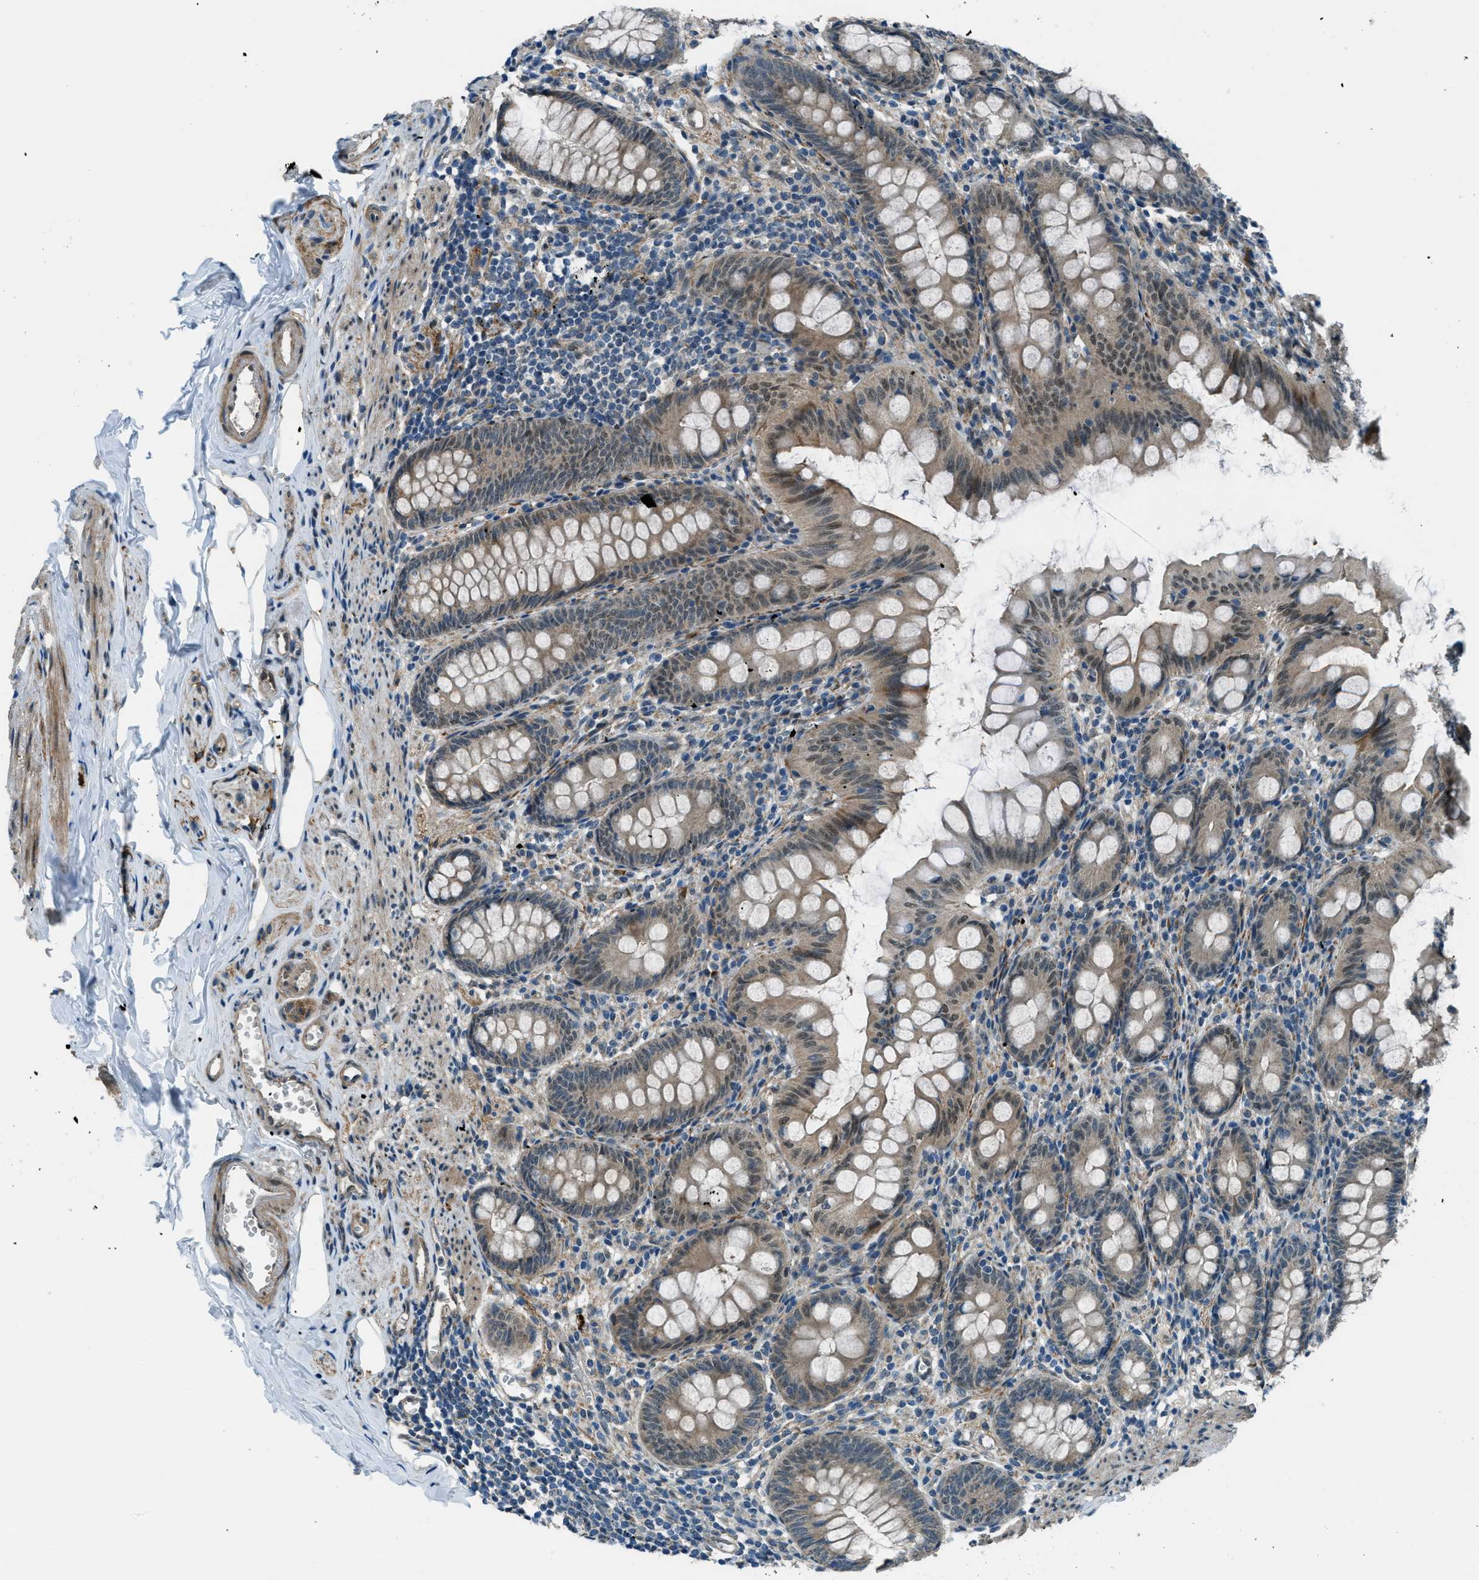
{"staining": {"intensity": "weak", "quantity": ">75%", "location": "cytoplasmic/membranous,nuclear"}, "tissue": "appendix", "cell_type": "Glandular cells", "image_type": "normal", "snomed": [{"axis": "morphology", "description": "Normal tissue, NOS"}, {"axis": "topography", "description": "Appendix"}], "caption": "Normal appendix displays weak cytoplasmic/membranous,nuclear positivity in approximately >75% of glandular cells.", "gene": "NPEPL1", "patient": {"sex": "female", "age": 77}}